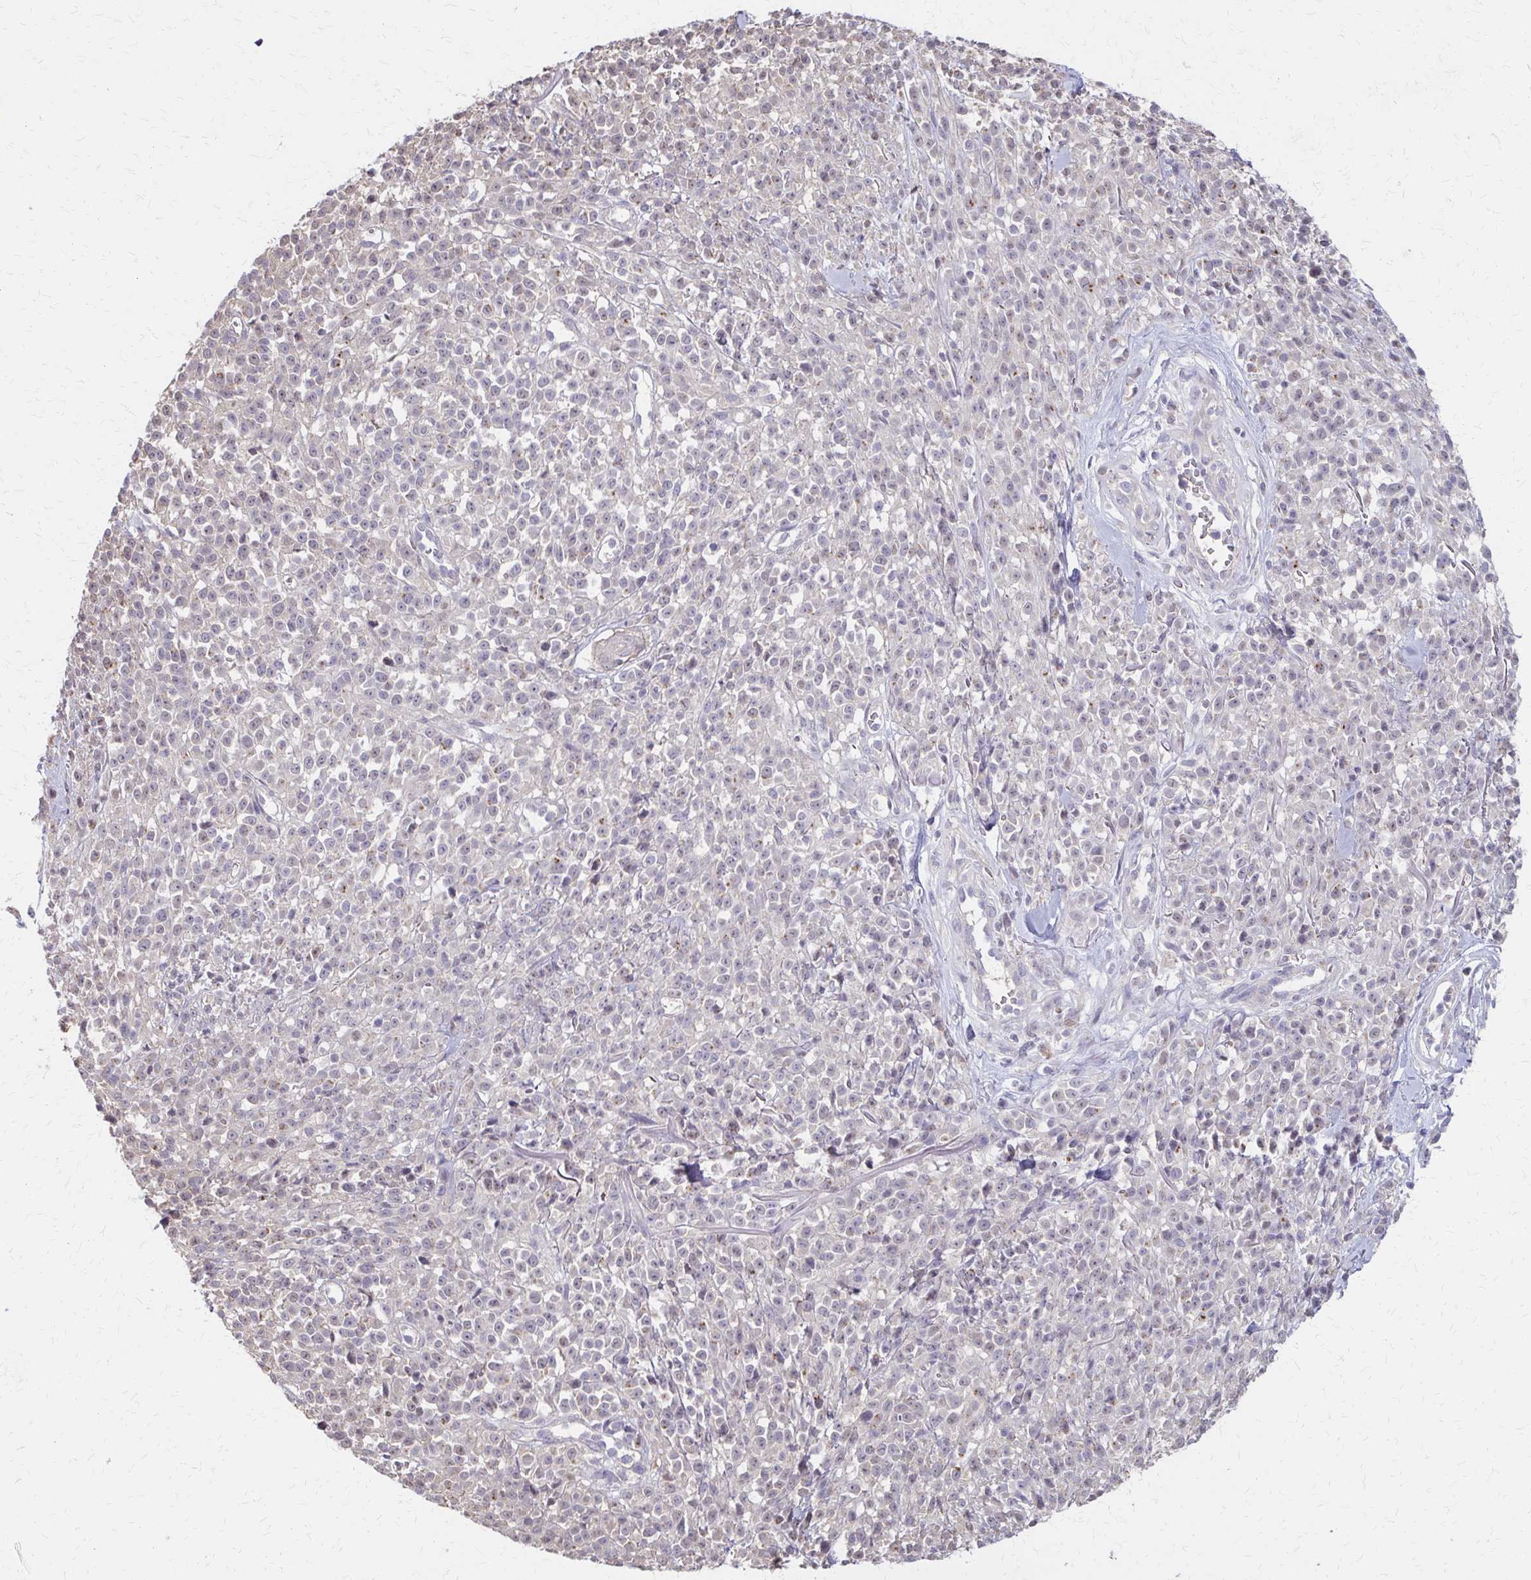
{"staining": {"intensity": "weak", "quantity": "<25%", "location": "nuclear"}, "tissue": "melanoma", "cell_type": "Tumor cells", "image_type": "cancer", "snomed": [{"axis": "morphology", "description": "Malignant melanoma, NOS"}, {"axis": "topography", "description": "Skin"}, {"axis": "topography", "description": "Skin of trunk"}], "caption": "There is no significant staining in tumor cells of malignant melanoma.", "gene": "IFI44L", "patient": {"sex": "male", "age": 74}}